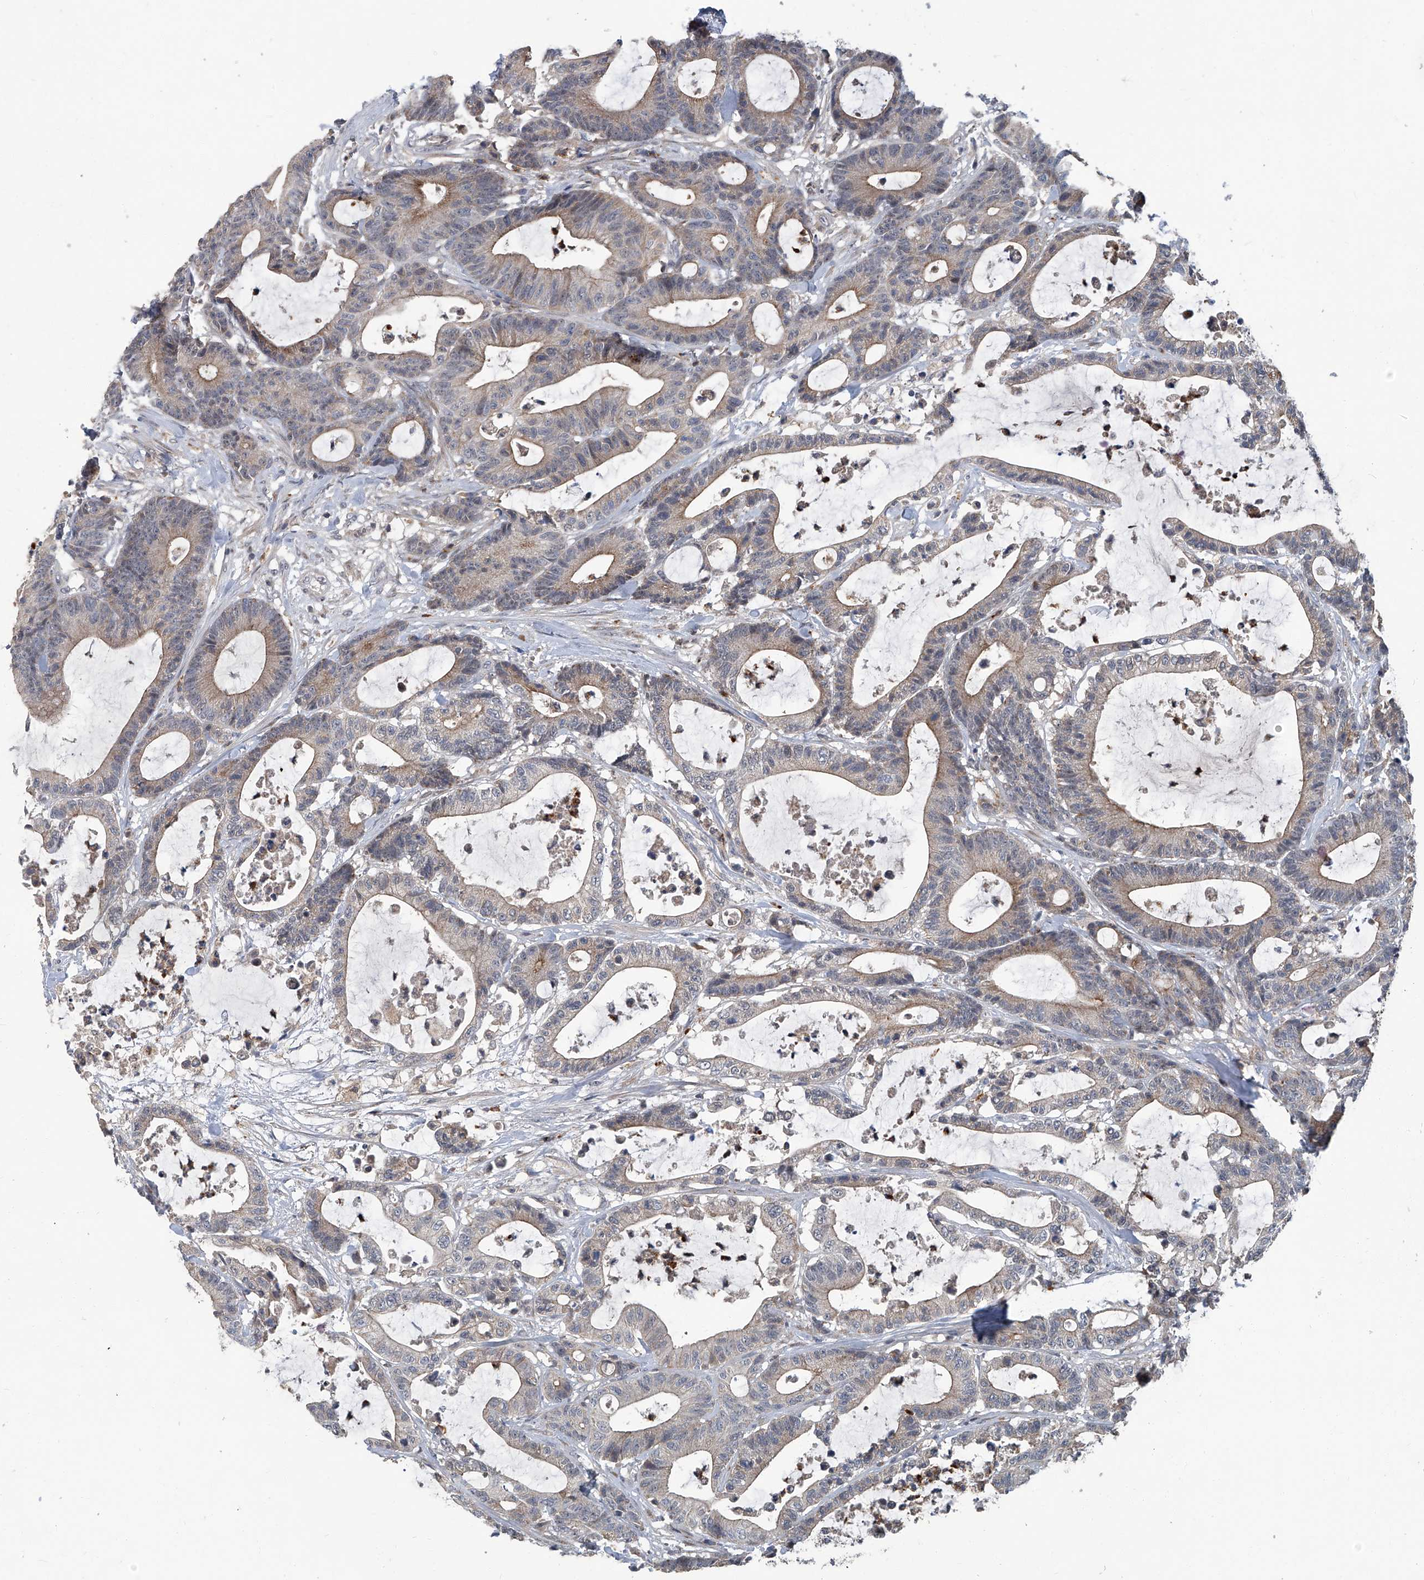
{"staining": {"intensity": "weak", "quantity": "25%-75%", "location": "cytoplasmic/membranous"}, "tissue": "colorectal cancer", "cell_type": "Tumor cells", "image_type": "cancer", "snomed": [{"axis": "morphology", "description": "Adenocarcinoma, NOS"}, {"axis": "topography", "description": "Colon"}], "caption": "Immunohistochemical staining of colorectal adenocarcinoma displays weak cytoplasmic/membranous protein staining in approximately 25%-75% of tumor cells.", "gene": "AKNAD1", "patient": {"sex": "female", "age": 84}}